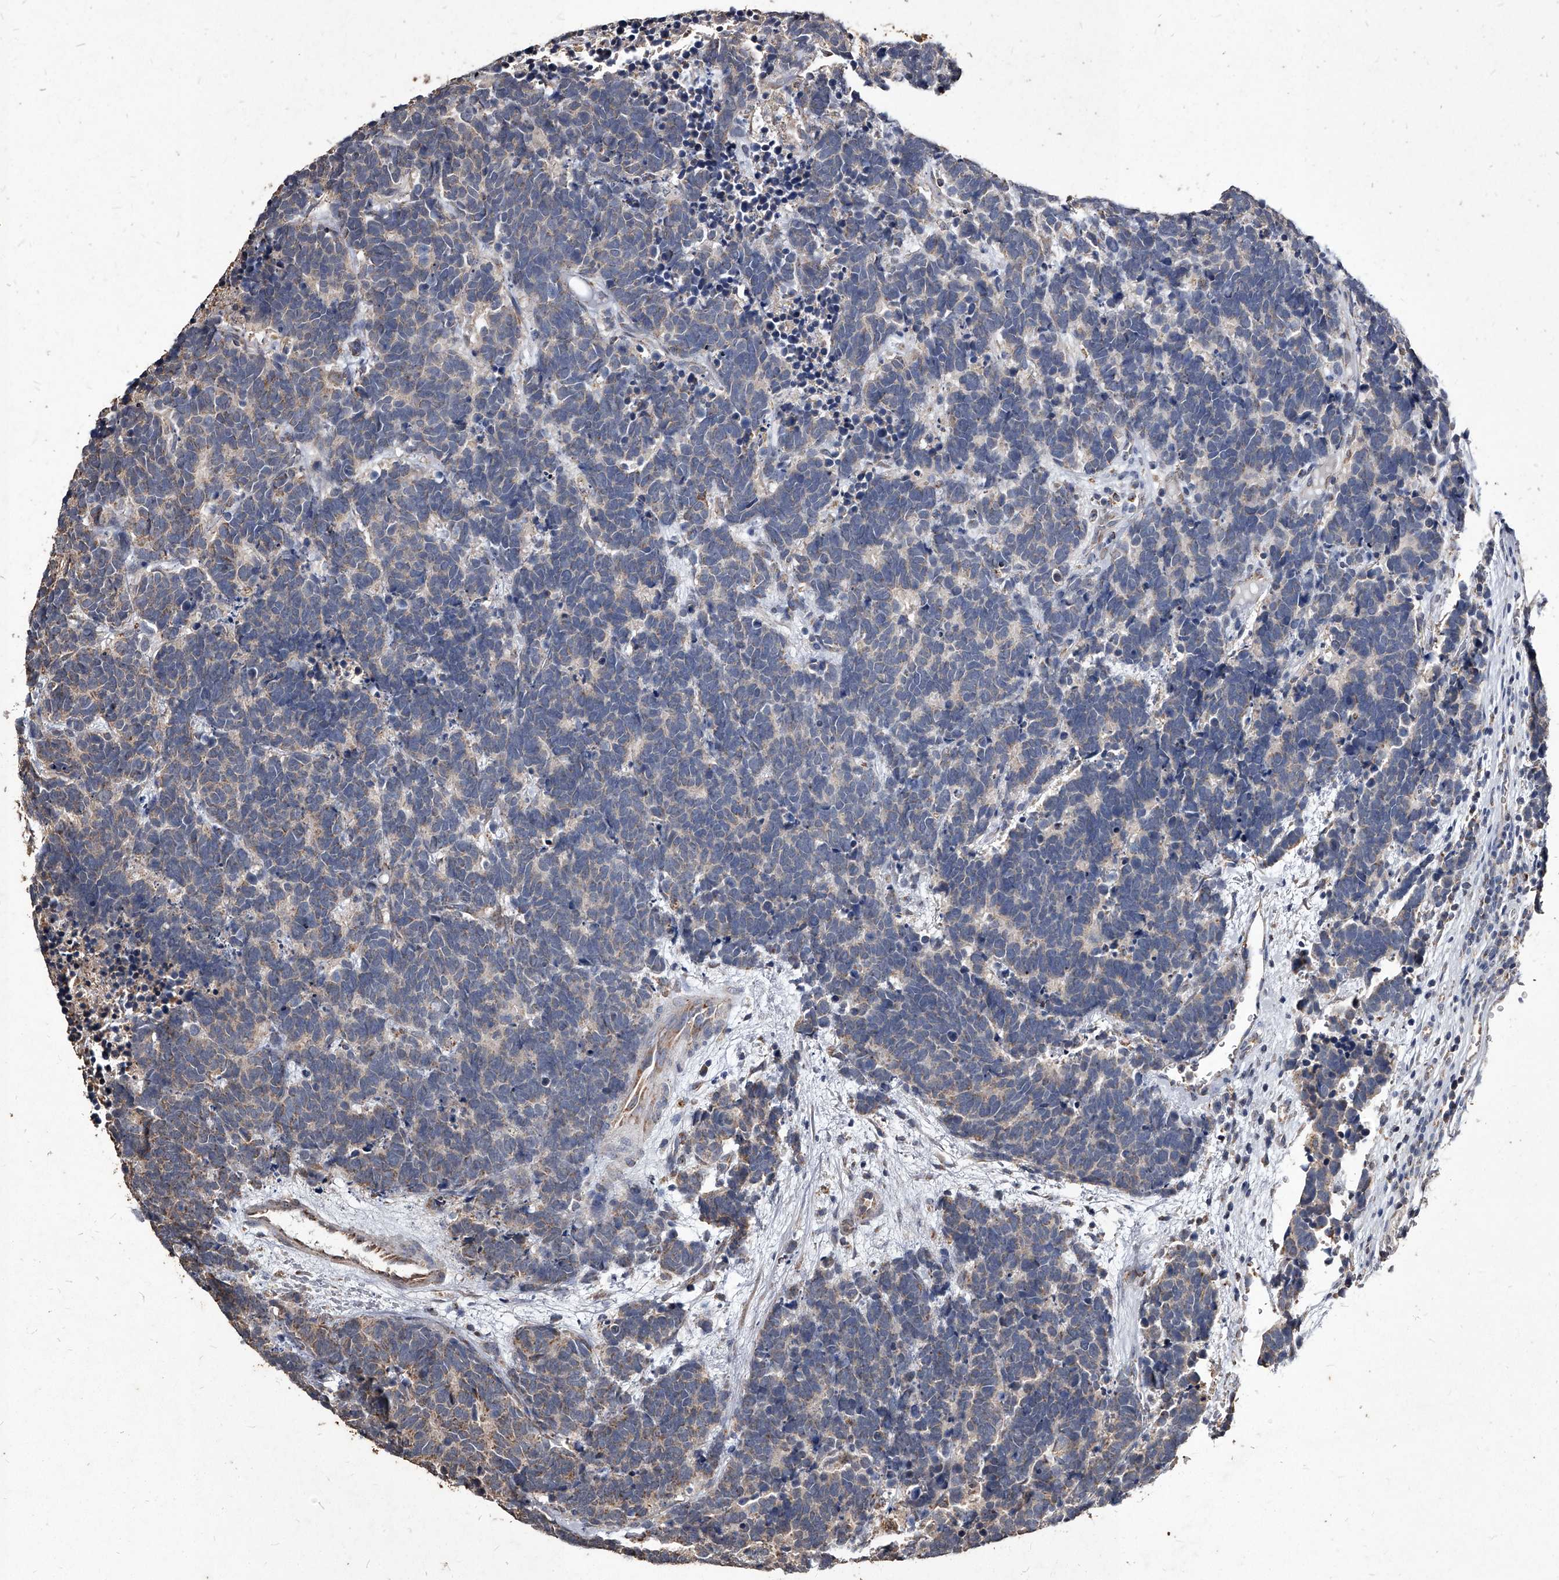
{"staining": {"intensity": "weak", "quantity": "<25%", "location": "cytoplasmic/membranous"}, "tissue": "carcinoid", "cell_type": "Tumor cells", "image_type": "cancer", "snomed": [{"axis": "morphology", "description": "Carcinoma, NOS"}, {"axis": "morphology", "description": "Carcinoid, malignant, NOS"}, {"axis": "topography", "description": "Urinary bladder"}], "caption": "Human carcinoid stained for a protein using immunohistochemistry (IHC) demonstrates no expression in tumor cells.", "gene": "GPR183", "patient": {"sex": "male", "age": 57}}